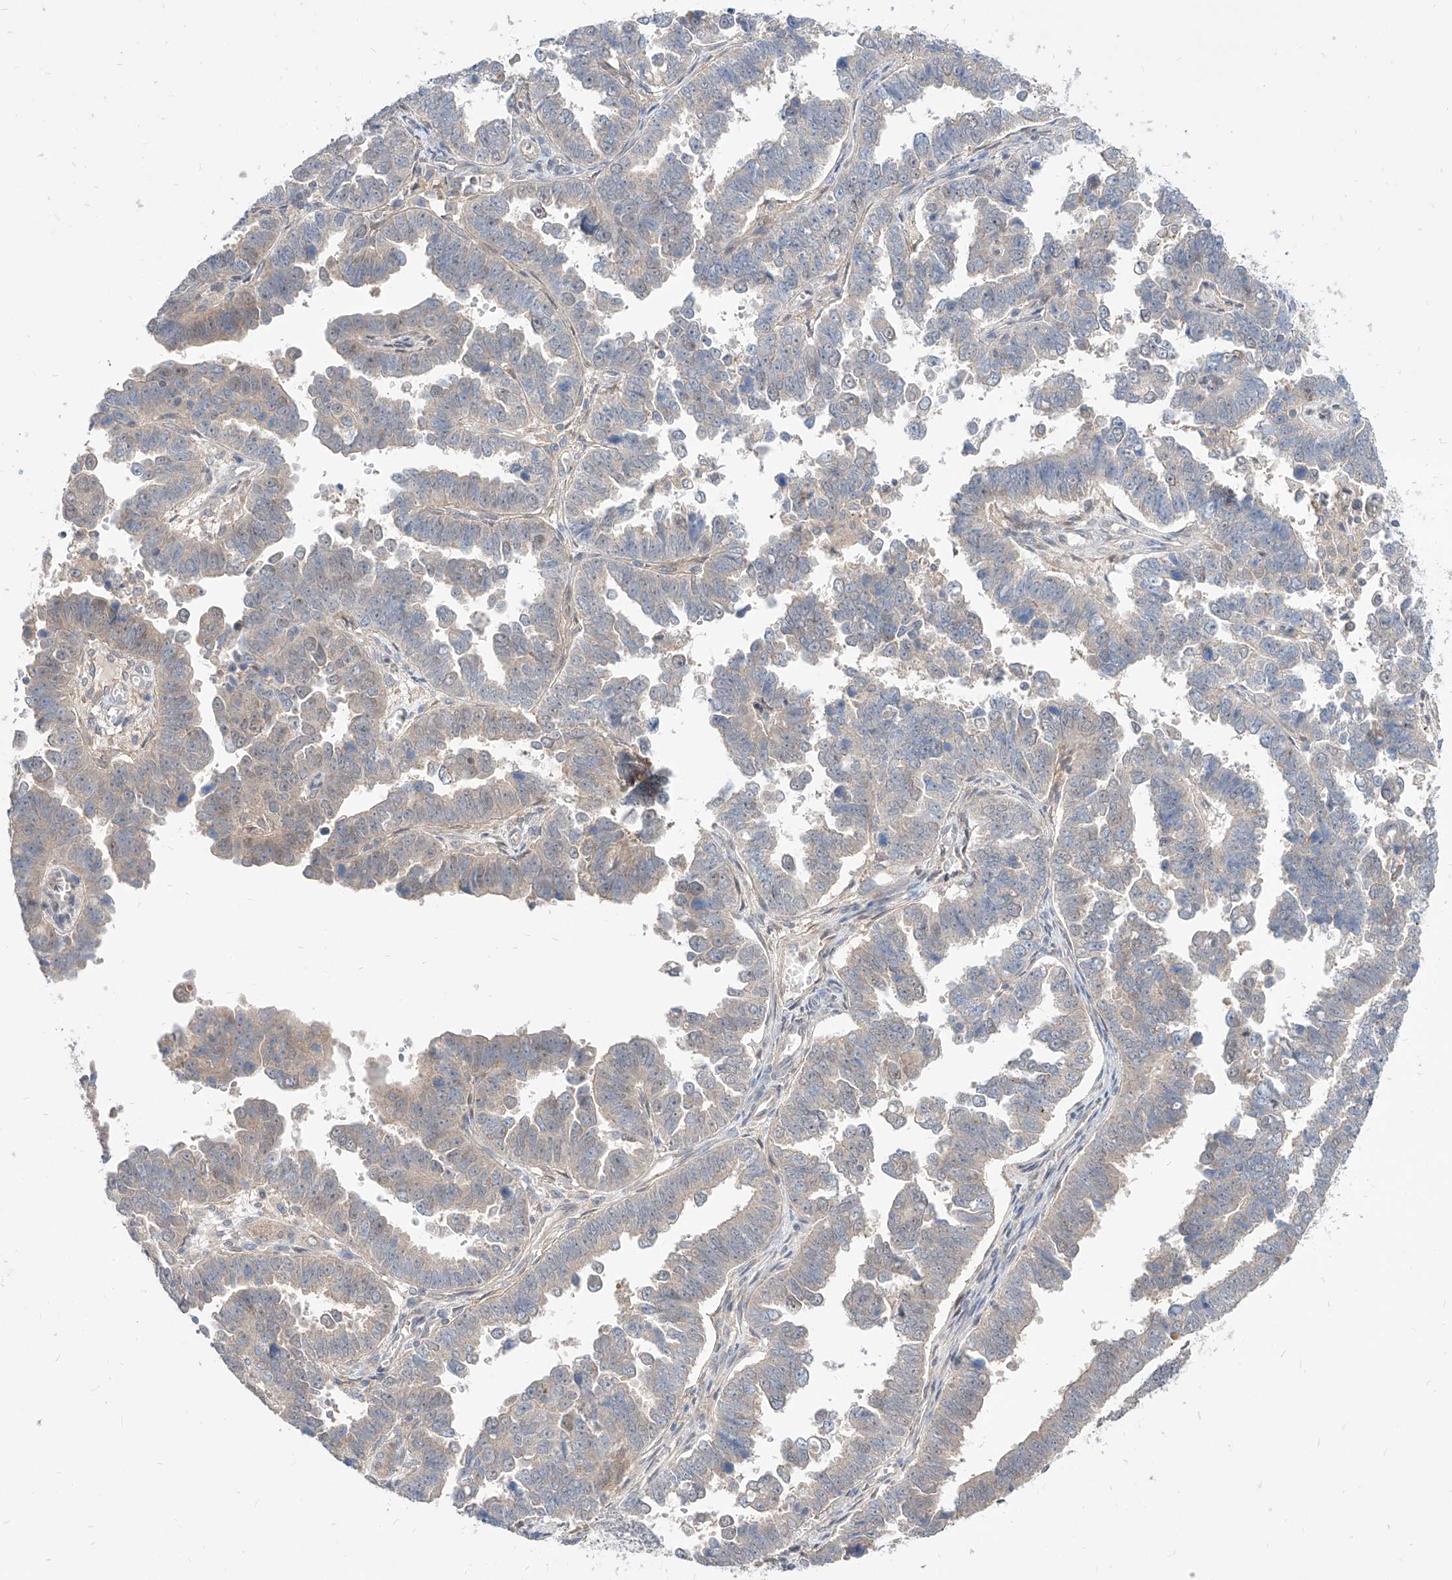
{"staining": {"intensity": "negative", "quantity": "none", "location": "none"}, "tissue": "endometrial cancer", "cell_type": "Tumor cells", "image_type": "cancer", "snomed": [{"axis": "morphology", "description": "Adenocarcinoma, NOS"}, {"axis": "topography", "description": "Endometrium"}], "caption": "This is an immunohistochemistry (IHC) image of human endometrial cancer (adenocarcinoma). There is no positivity in tumor cells.", "gene": "TSNAX", "patient": {"sex": "female", "age": 75}}